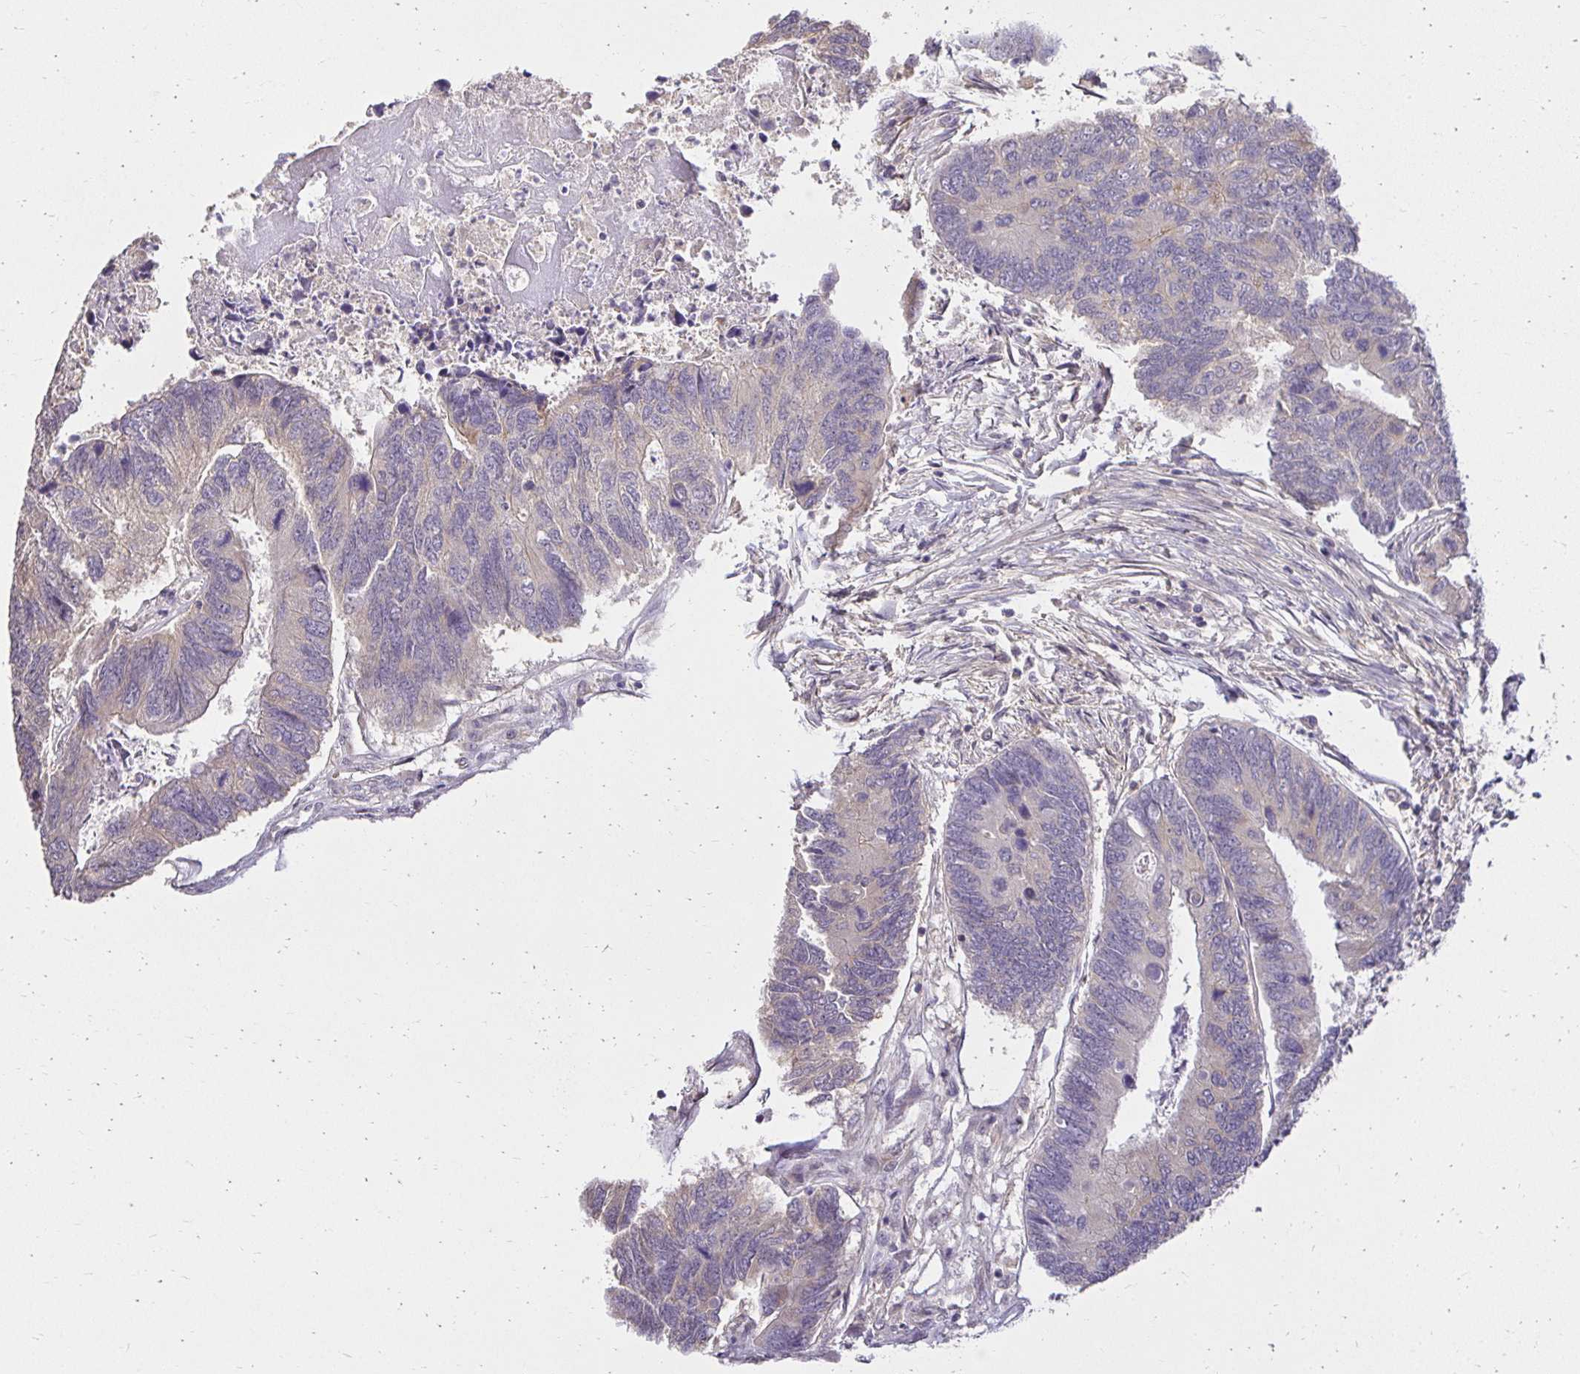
{"staining": {"intensity": "weak", "quantity": "<25%", "location": "cytoplasmic/membranous"}, "tissue": "colorectal cancer", "cell_type": "Tumor cells", "image_type": "cancer", "snomed": [{"axis": "morphology", "description": "Adenocarcinoma, NOS"}, {"axis": "topography", "description": "Colon"}], "caption": "Protein analysis of adenocarcinoma (colorectal) displays no significant expression in tumor cells.", "gene": "PNPLA3", "patient": {"sex": "female", "age": 67}}